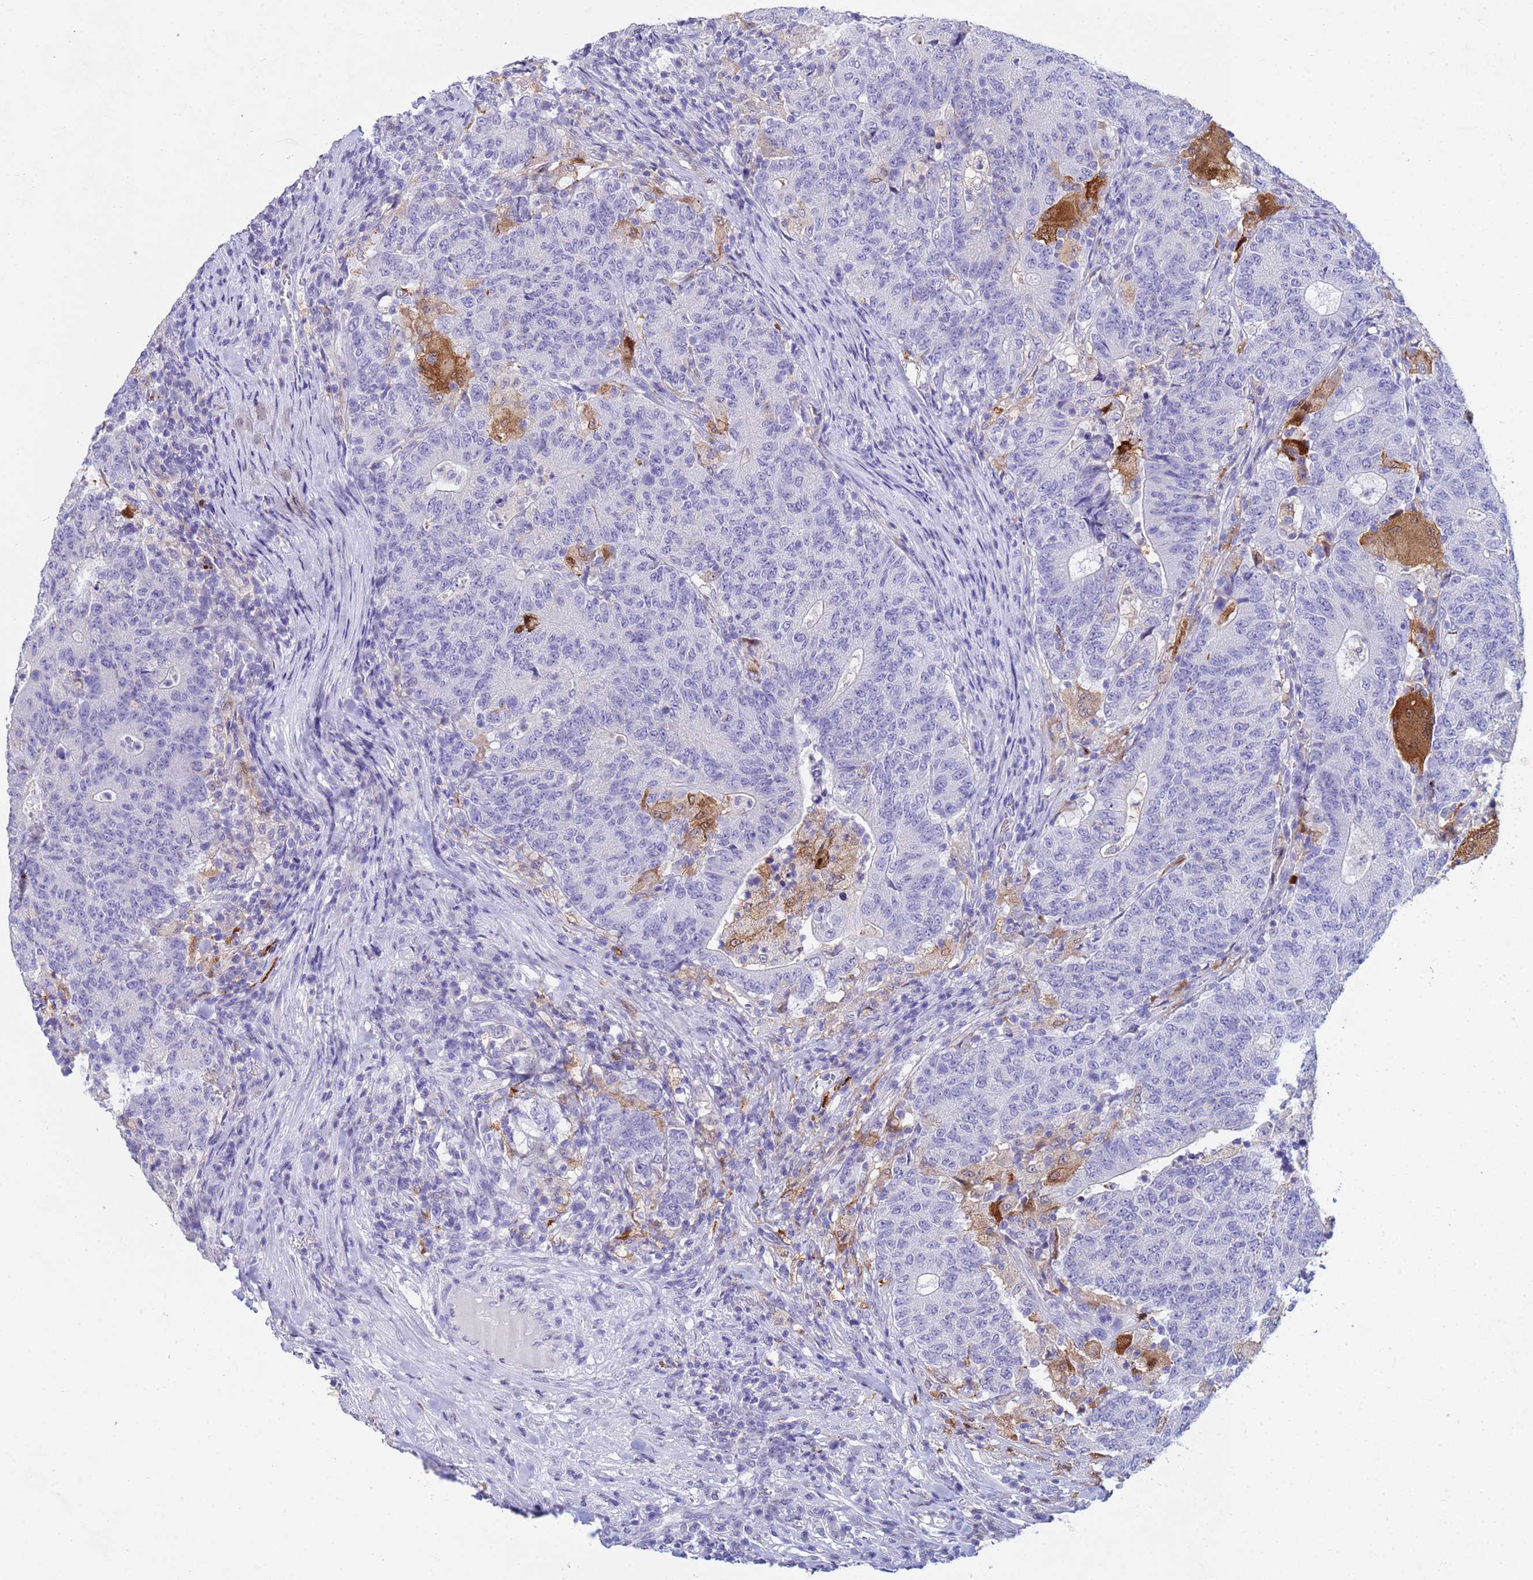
{"staining": {"intensity": "negative", "quantity": "none", "location": "none"}, "tissue": "colorectal cancer", "cell_type": "Tumor cells", "image_type": "cancer", "snomed": [{"axis": "morphology", "description": "Adenocarcinoma, NOS"}, {"axis": "topography", "description": "Colon"}], "caption": "The micrograph displays no staining of tumor cells in colorectal adenocarcinoma.", "gene": "CSTB", "patient": {"sex": "female", "age": 75}}